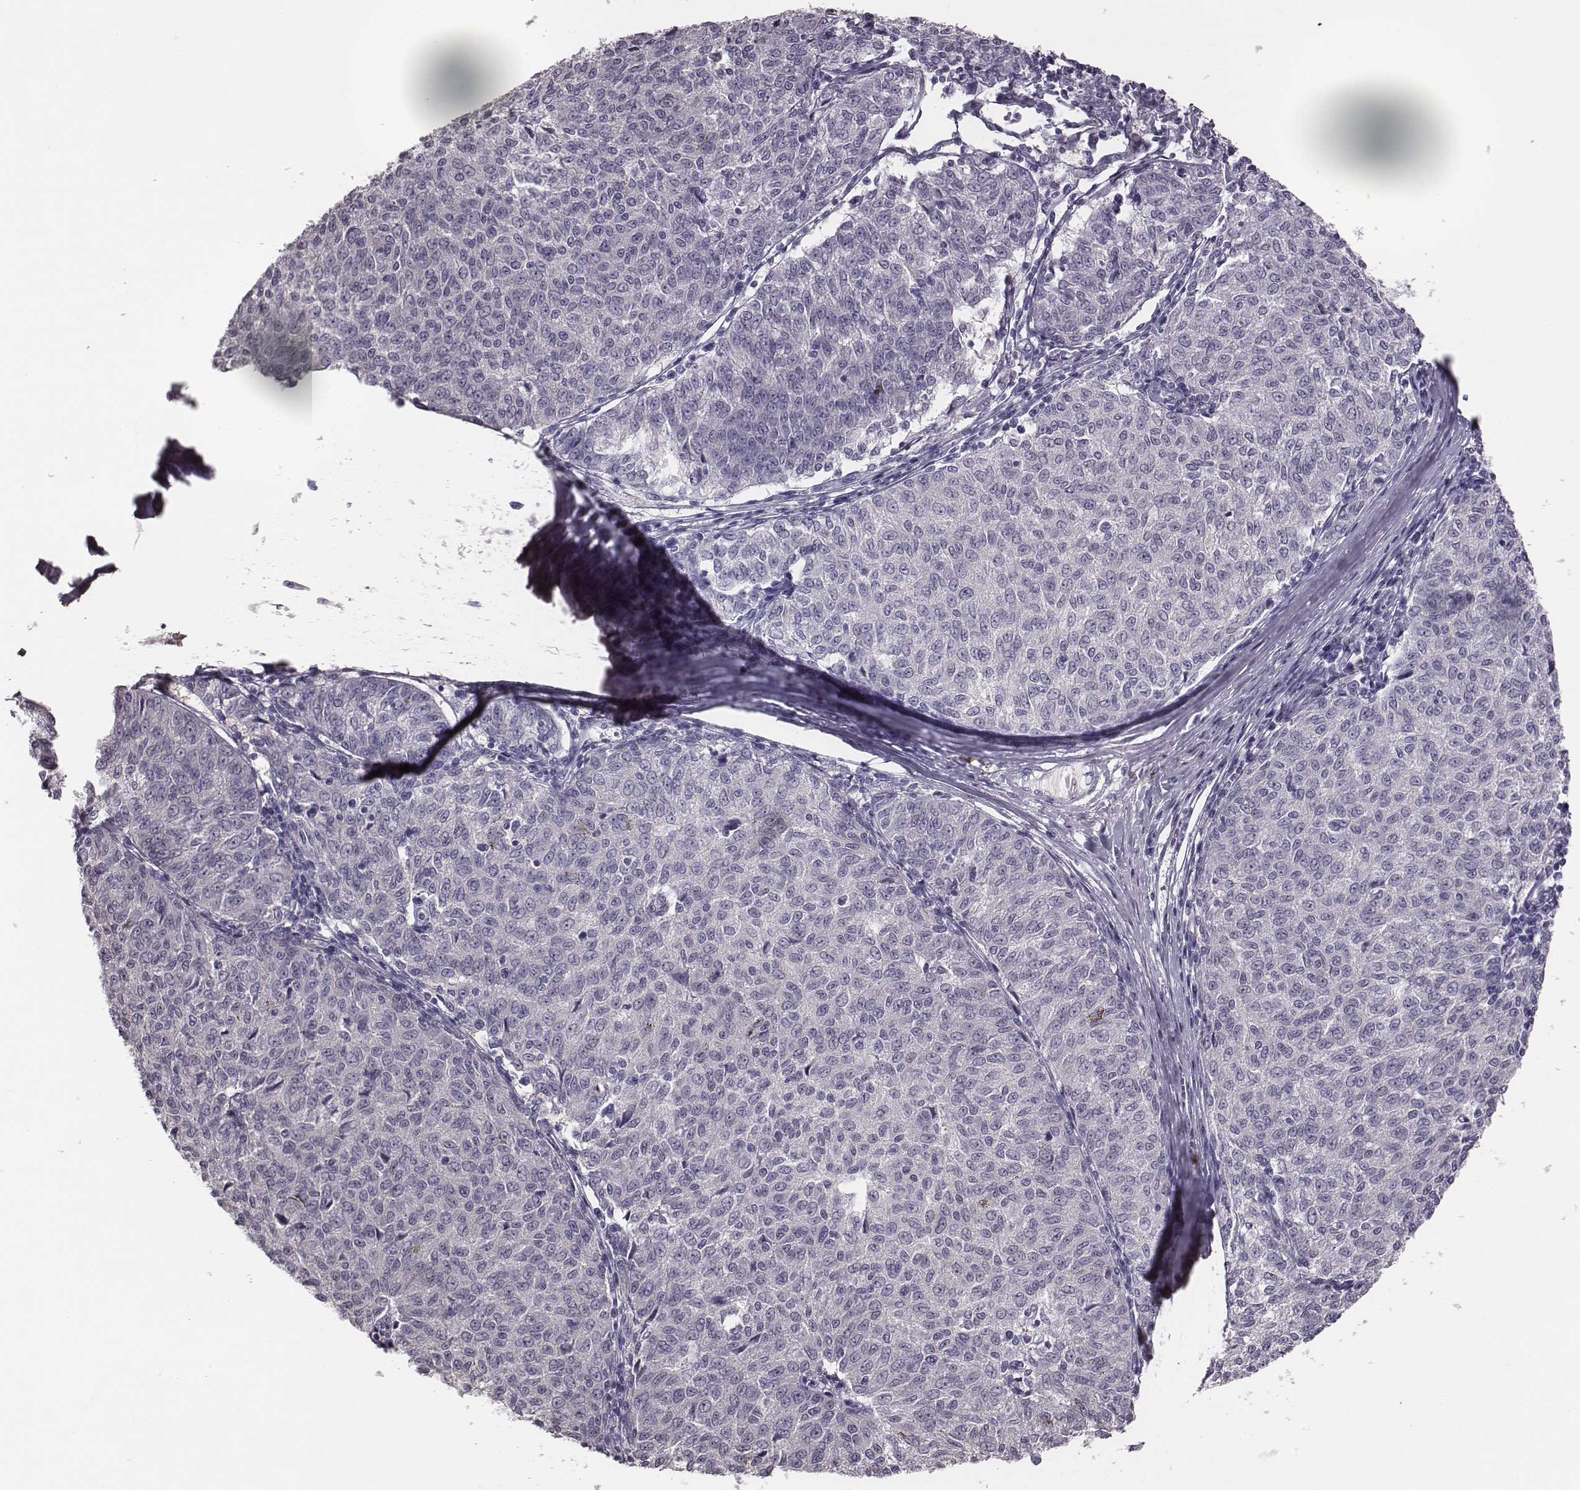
{"staining": {"intensity": "negative", "quantity": "none", "location": "none"}, "tissue": "melanoma", "cell_type": "Tumor cells", "image_type": "cancer", "snomed": [{"axis": "morphology", "description": "Malignant melanoma, NOS"}, {"axis": "topography", "description": "Skin"}], "caption": "Malignant melanoma stained for a protein using immunohistochemistry (IHC) exhibits no positivity tumor cells.", "gene": "CRISP1", "patient": {"sex": "female", "age": 72}}